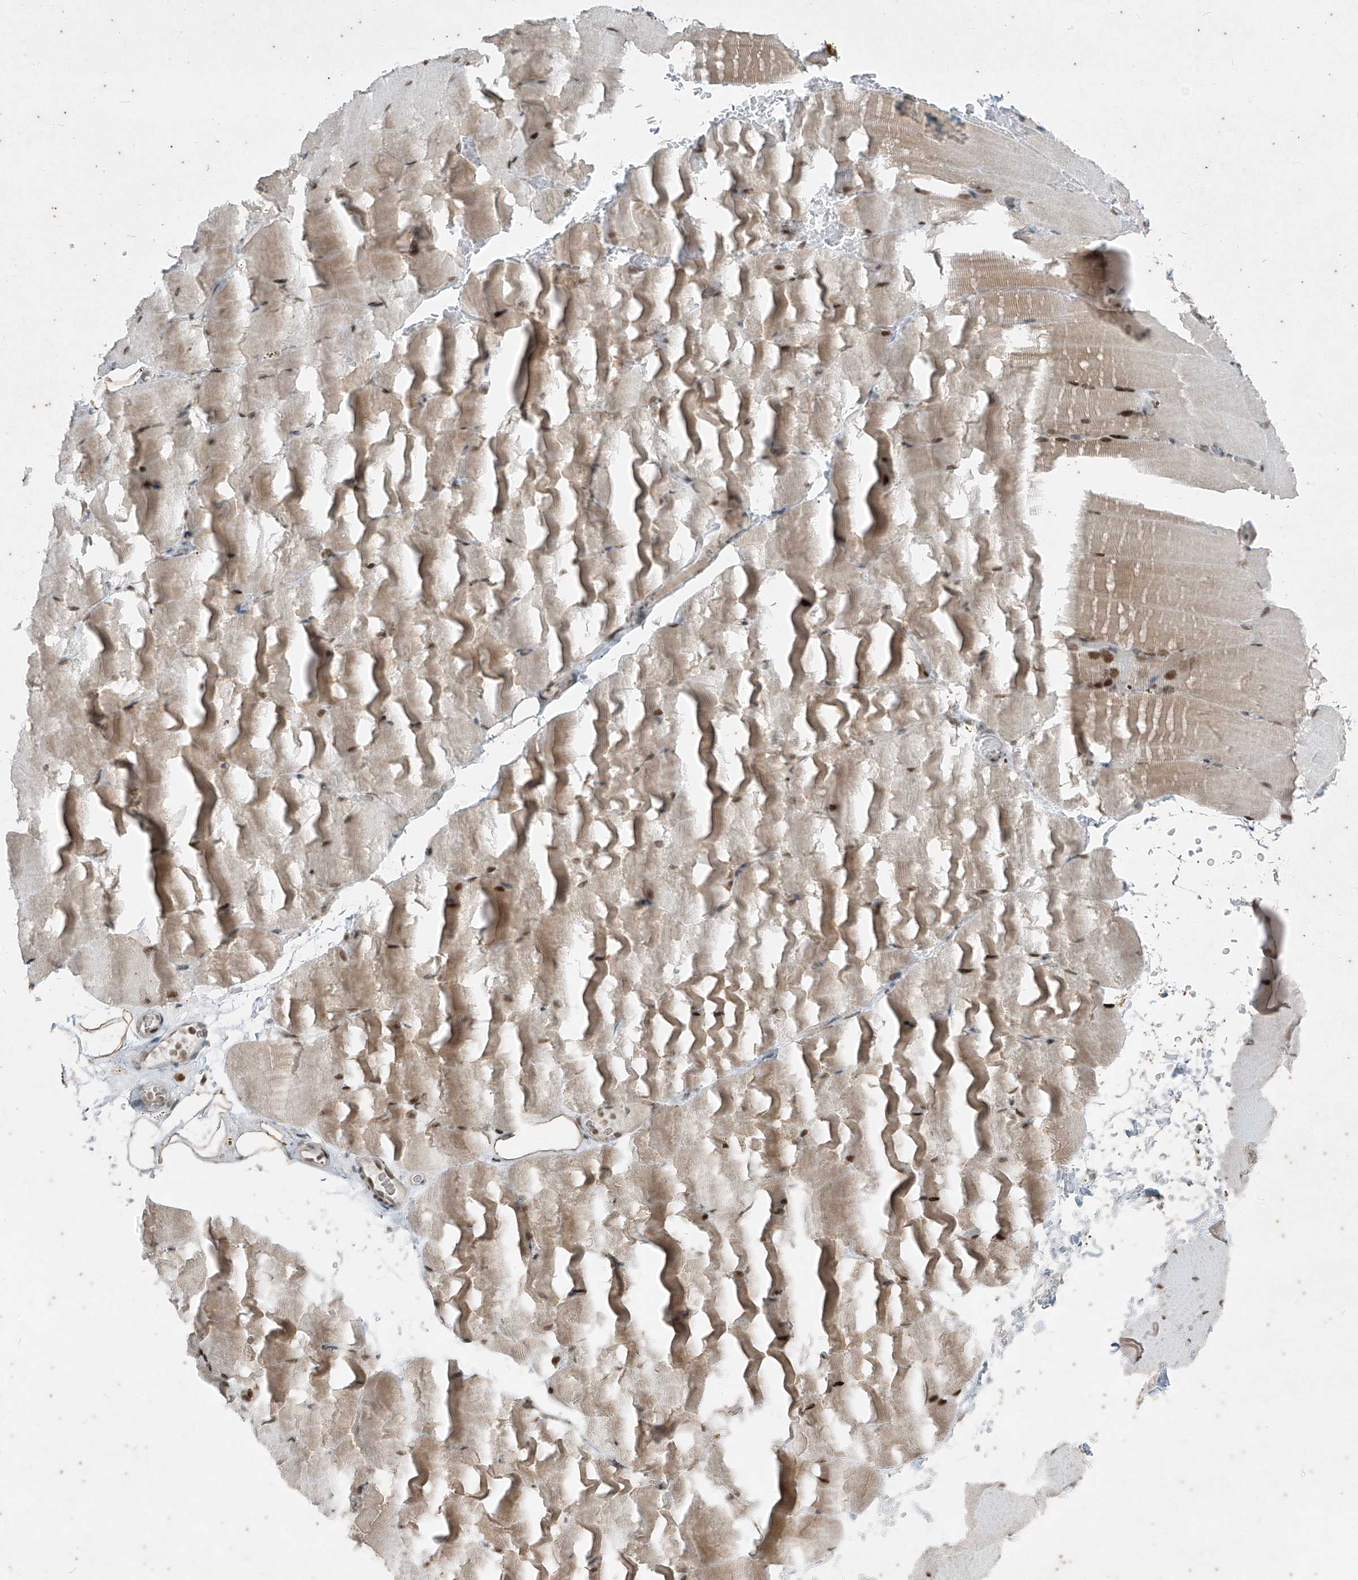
{"staining": {"intensity": "moderate", "quantity": "25%-75%", "location": "cytoplasmic/membranous,nuclear"}, "tissue": "skeletal muscle", "cell_type": "Myocytes", "image_type": "normal", "snomed": [{"axis": "morphology", "description": "Normal tissue, NOS"}, {"axis": "topography", "description": "Skeletal muscle"}, {"axis": "topography", "description": "Parathyroid gland"}], "caption": "Immunohistochemistry (IHC) image of unremarkable human skeletal muscle stained for a protein (brown), which reveals medium levels of moderate cytoplasmic/membranous,nuclear positivity in approximately 25%-75% of myocytes.", "gene": "ZNF354B", "patient": {"sex": "female", "age": 37}}